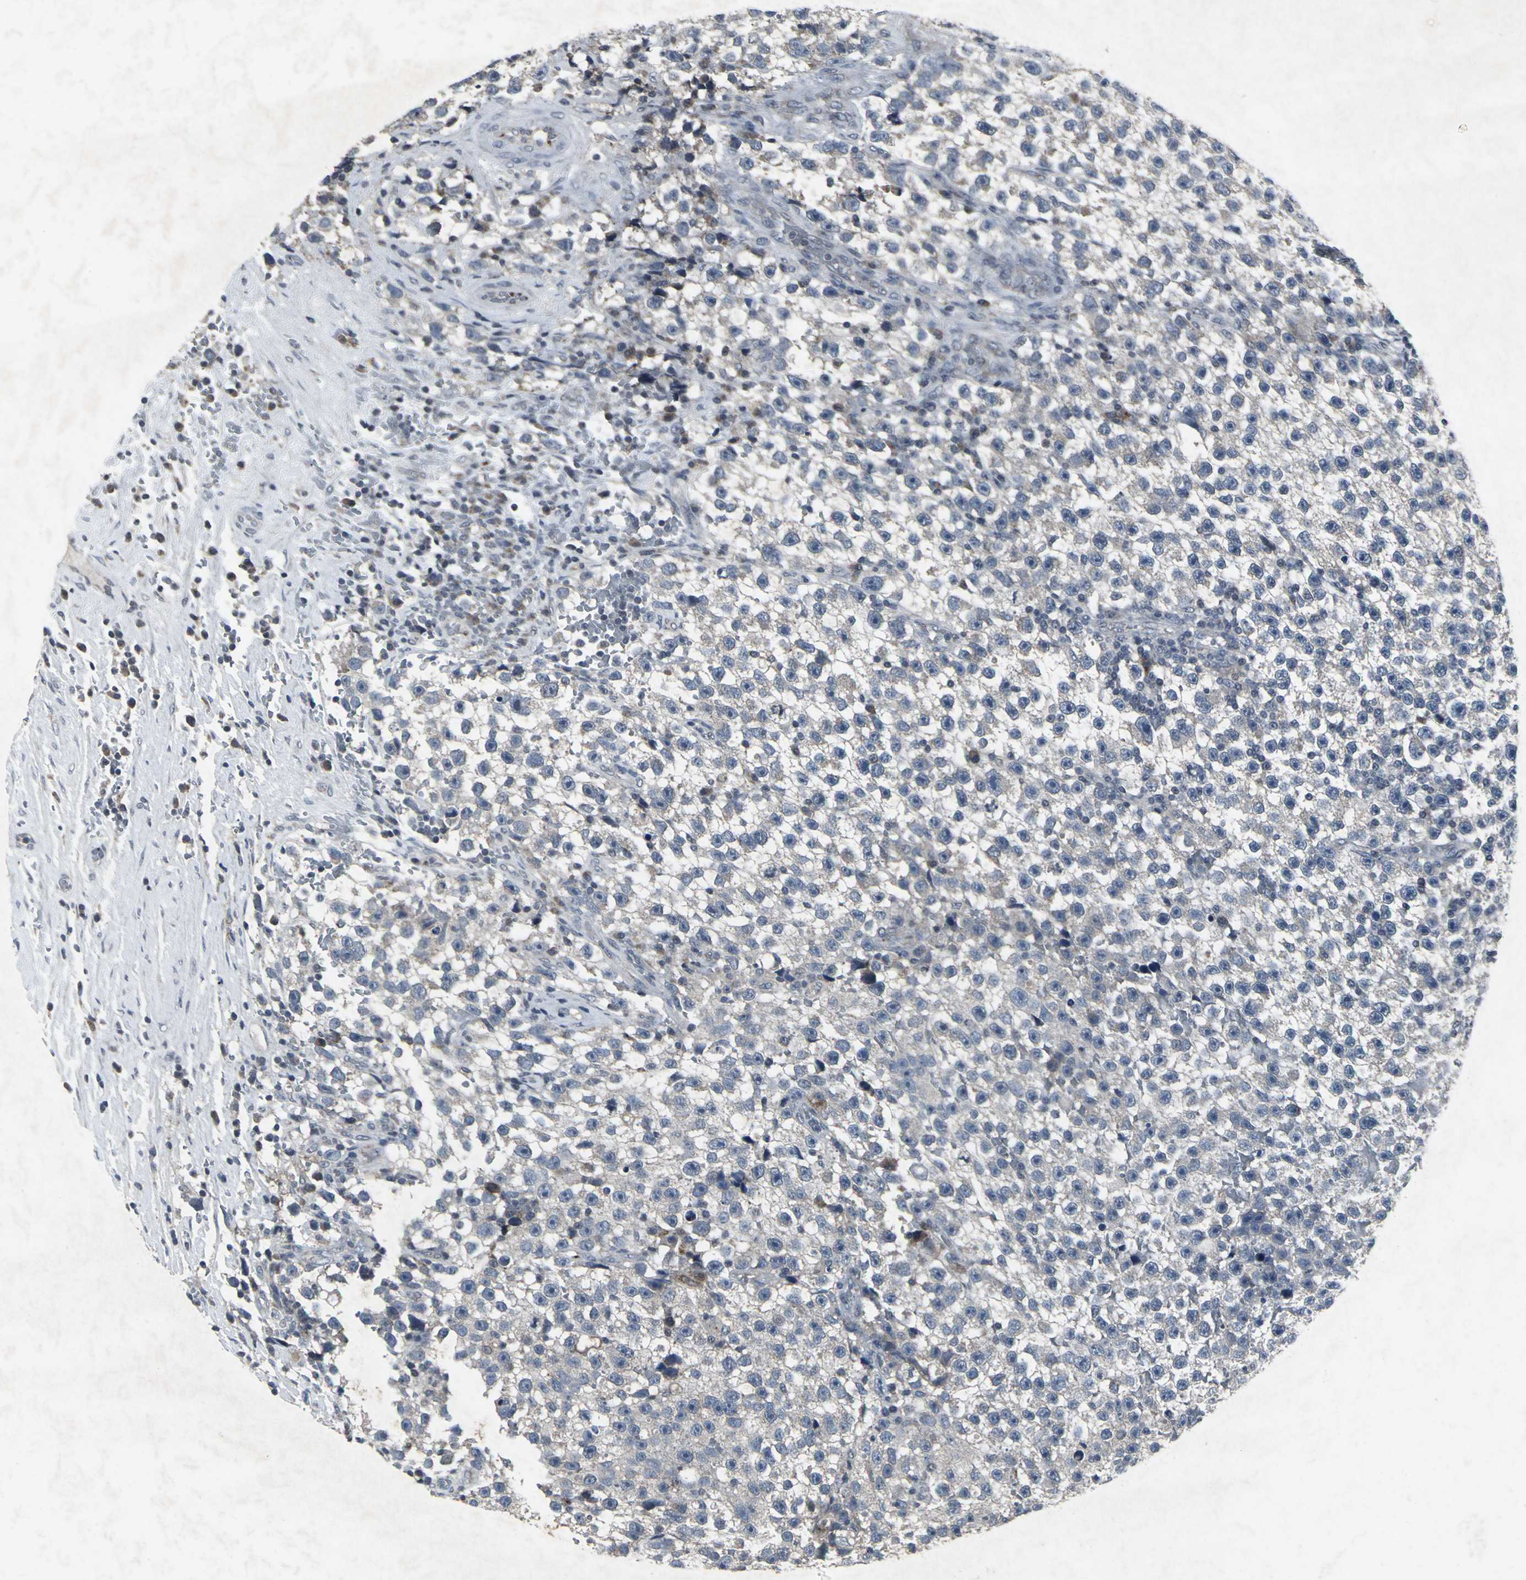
{"staining": {"intensity": "weak", "quantity": "<25%", "location": "cytoplasmic/membranous"}, "tissue": "testis cancer", "cell_type": "Tumor cells", "image_type": "cancer", "snomed": [{"axis": "morphology", "description": "Seminoma, NOS"}, {"axis": "topography", "description": "Testis"}], "caption": "Testis cancer (seminoma) stained for a protein using immunohistochemistry reveals no positivity tumor cells.", "gene": "BMP4", "patient": {"sex": "male", "age": 33}}